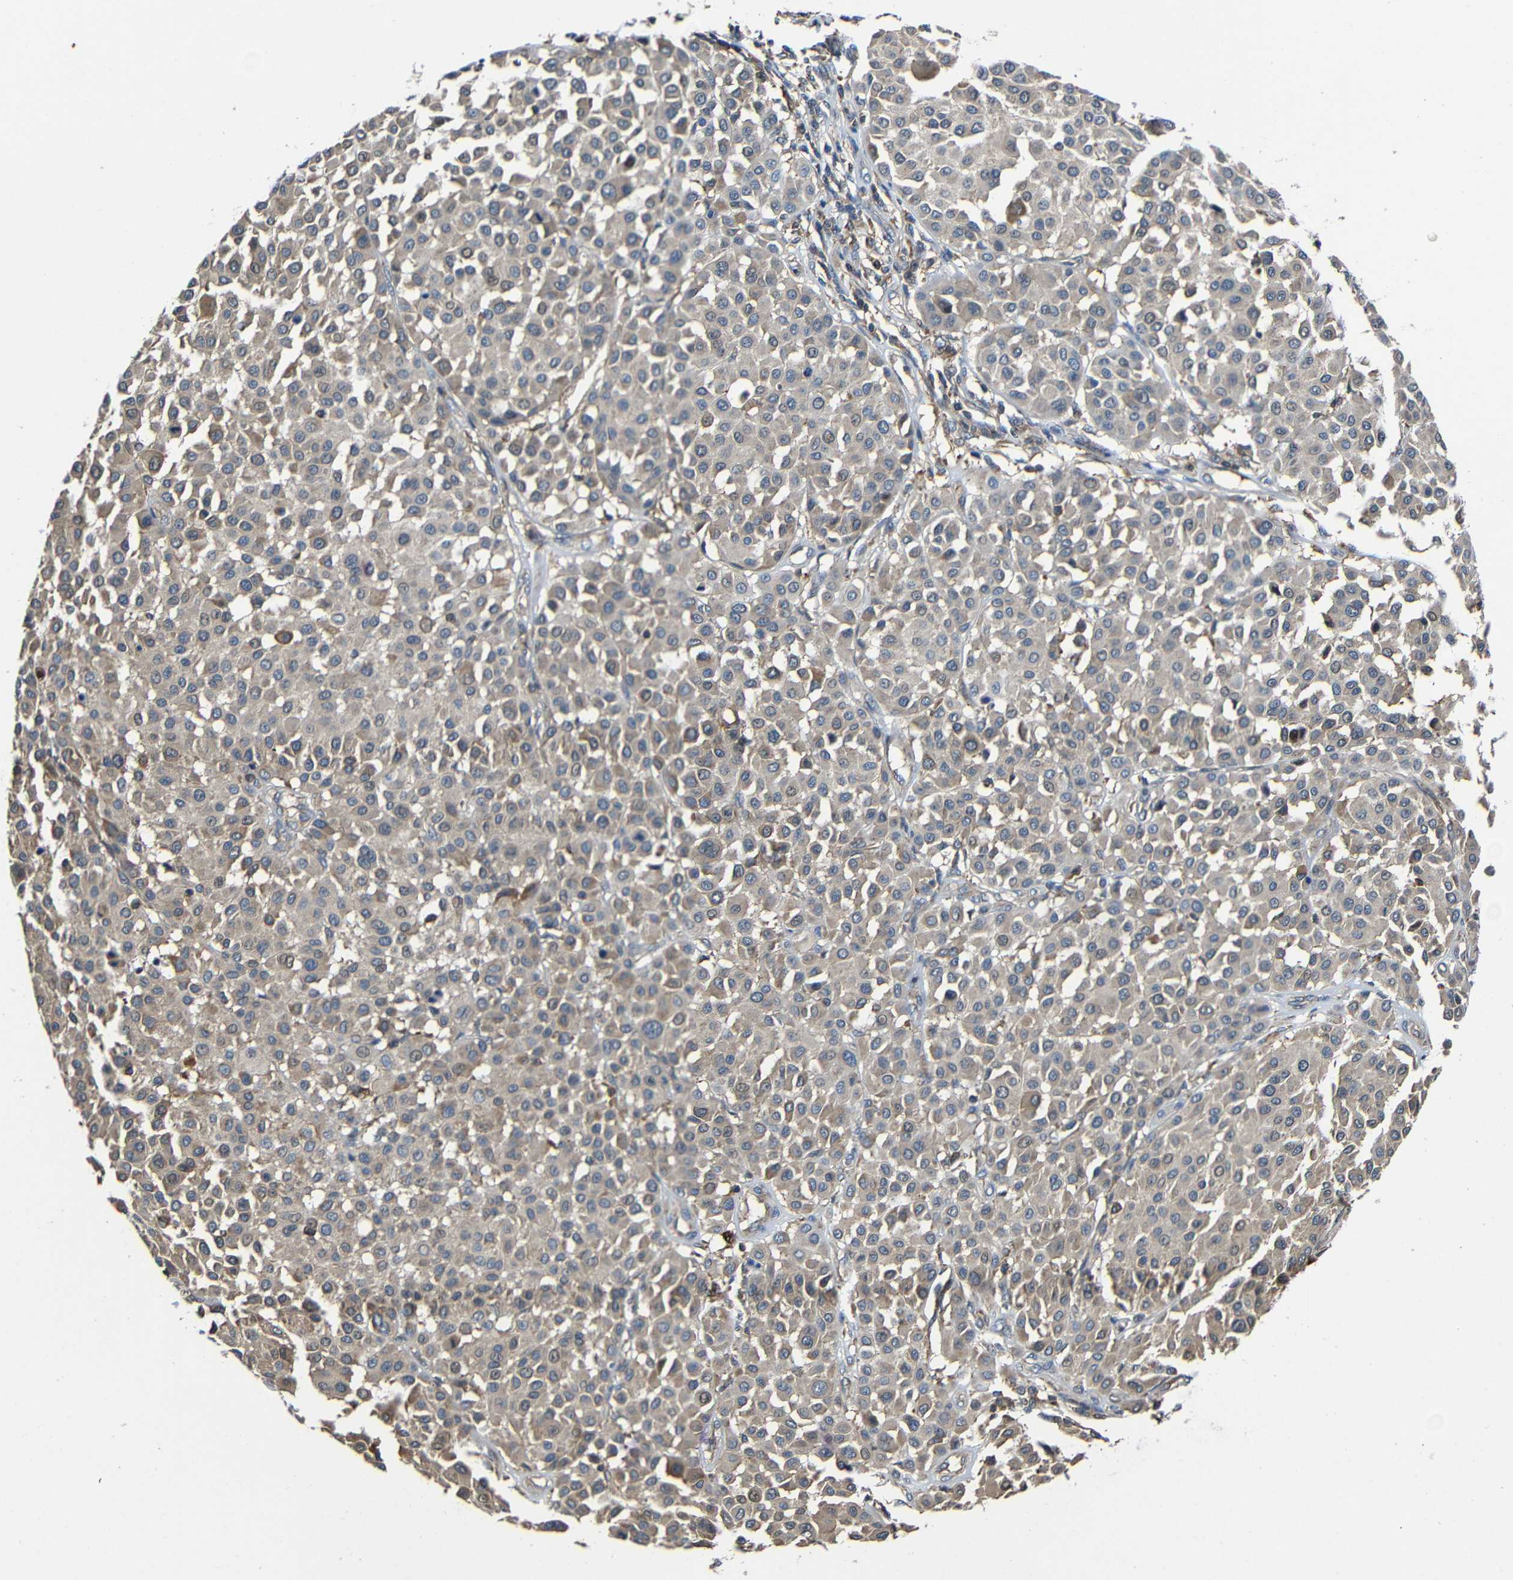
{"staining": {"intensity": "moderate", "quantity": ">75%", "location": "cytoplasmic/membranous"}, "tissue": "melanoma", "cell_type": "Tumor cells", "image_type": "cancer", "snomed": [{"axis": "morphology", "description": "Malignant melanoma, Metastatic site"}, {"axis": "topography", "description": "Soft tissue"}], "caption": "Human melanoma stained for a protein (brown) exhibits moderate cytoplasmic/membranous positive positivity in approximately >75% of tumor cells.", "gene": "GDI1", "patient": {"sex": "male", "age": 41}}